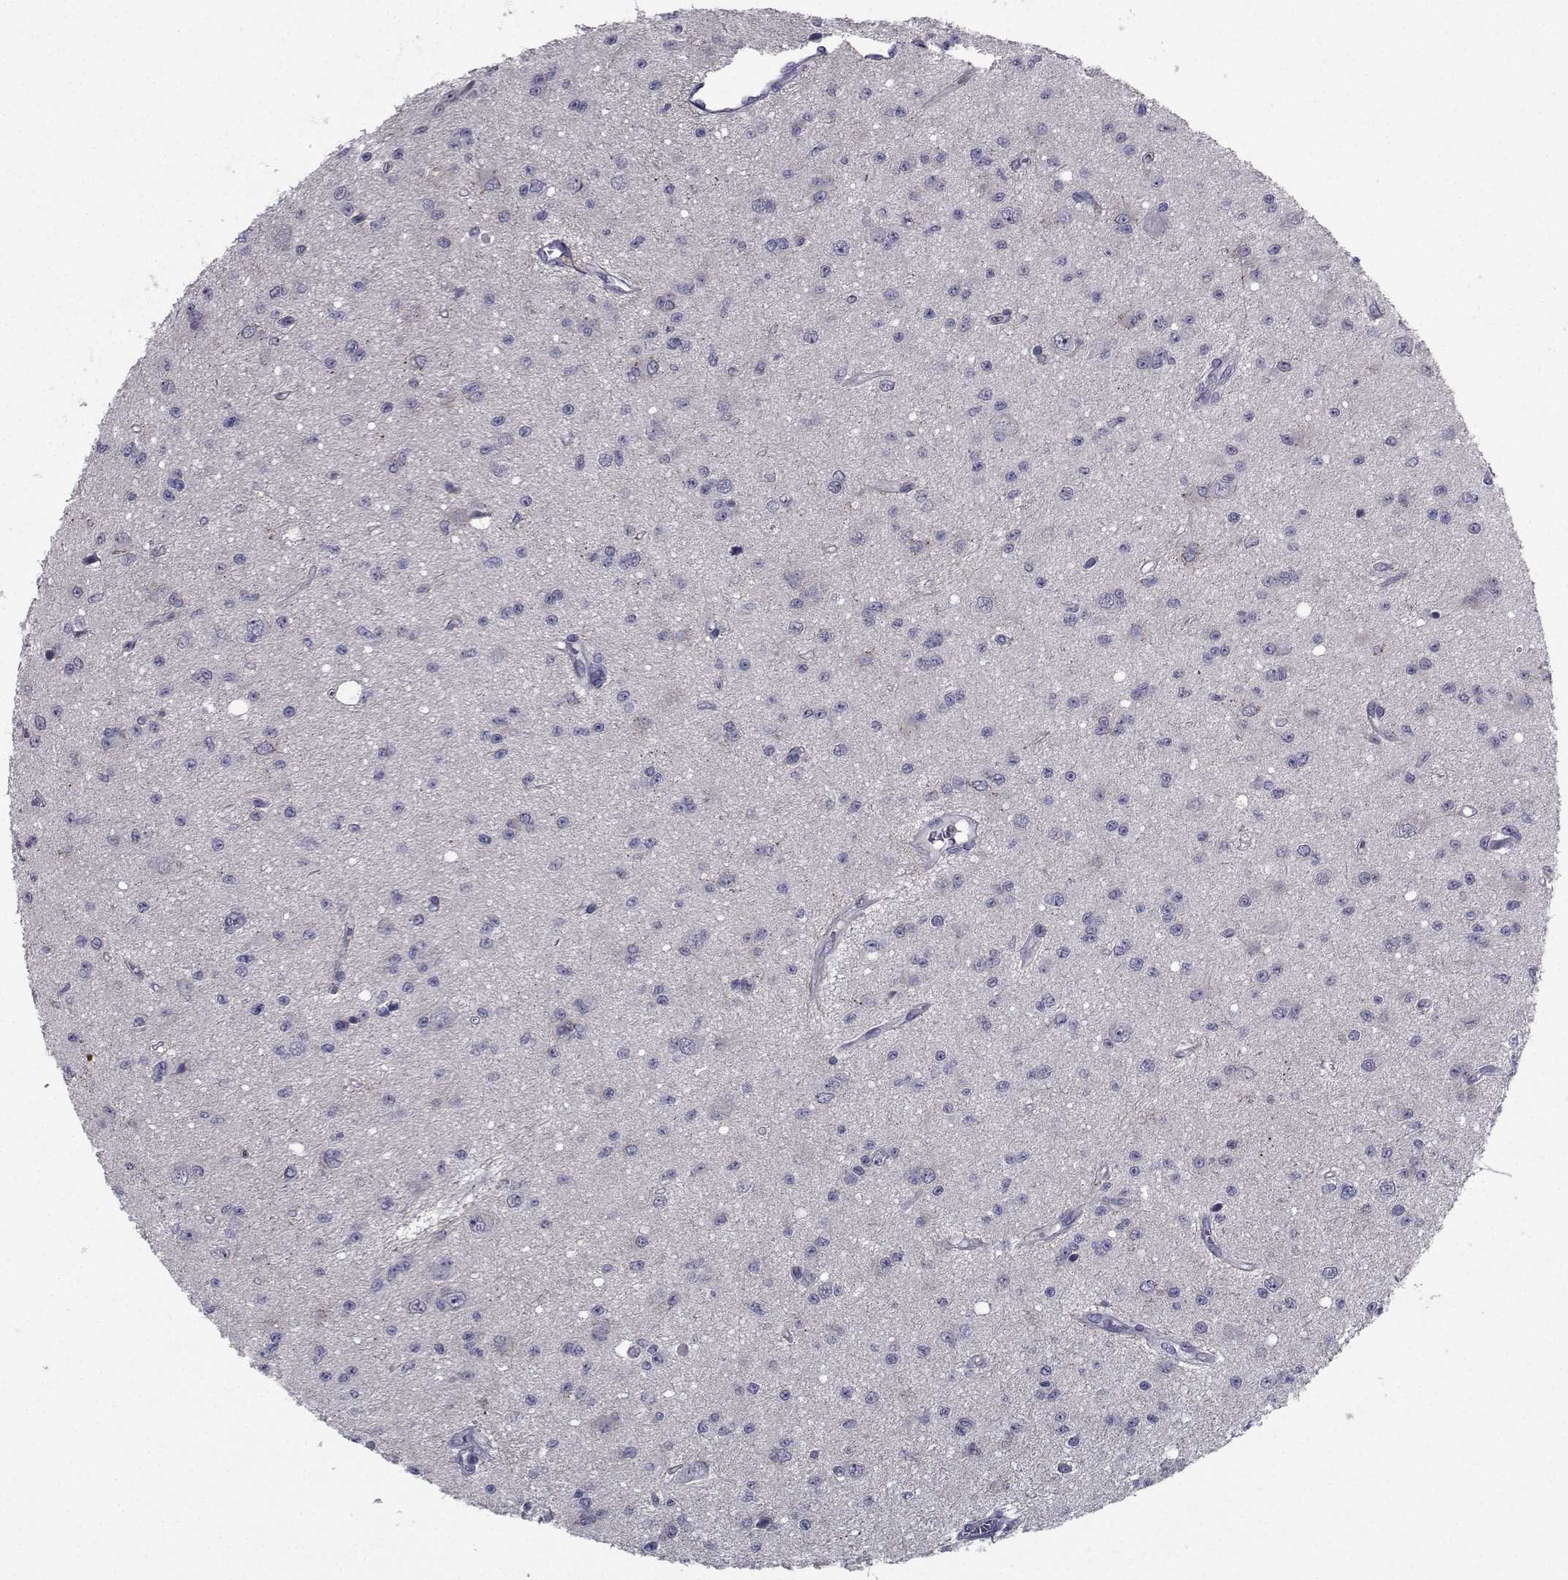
{"staining": {"intensity": "negative", "quantity": "none", "location": "none"}, "tissue": "glioma", "cell_type": "Tumor cells", "image_type": "cancer", "snomed": [{"axis": "morphology", "description": "Glioma, malignant, Low grade"}, {"axis": "topography", "description": "Brain"}], "caption": "Tumor cells show no significant staining in glioma.", "gene": "CHRNA1", "patient": {"sex": "female", "age": 45}}